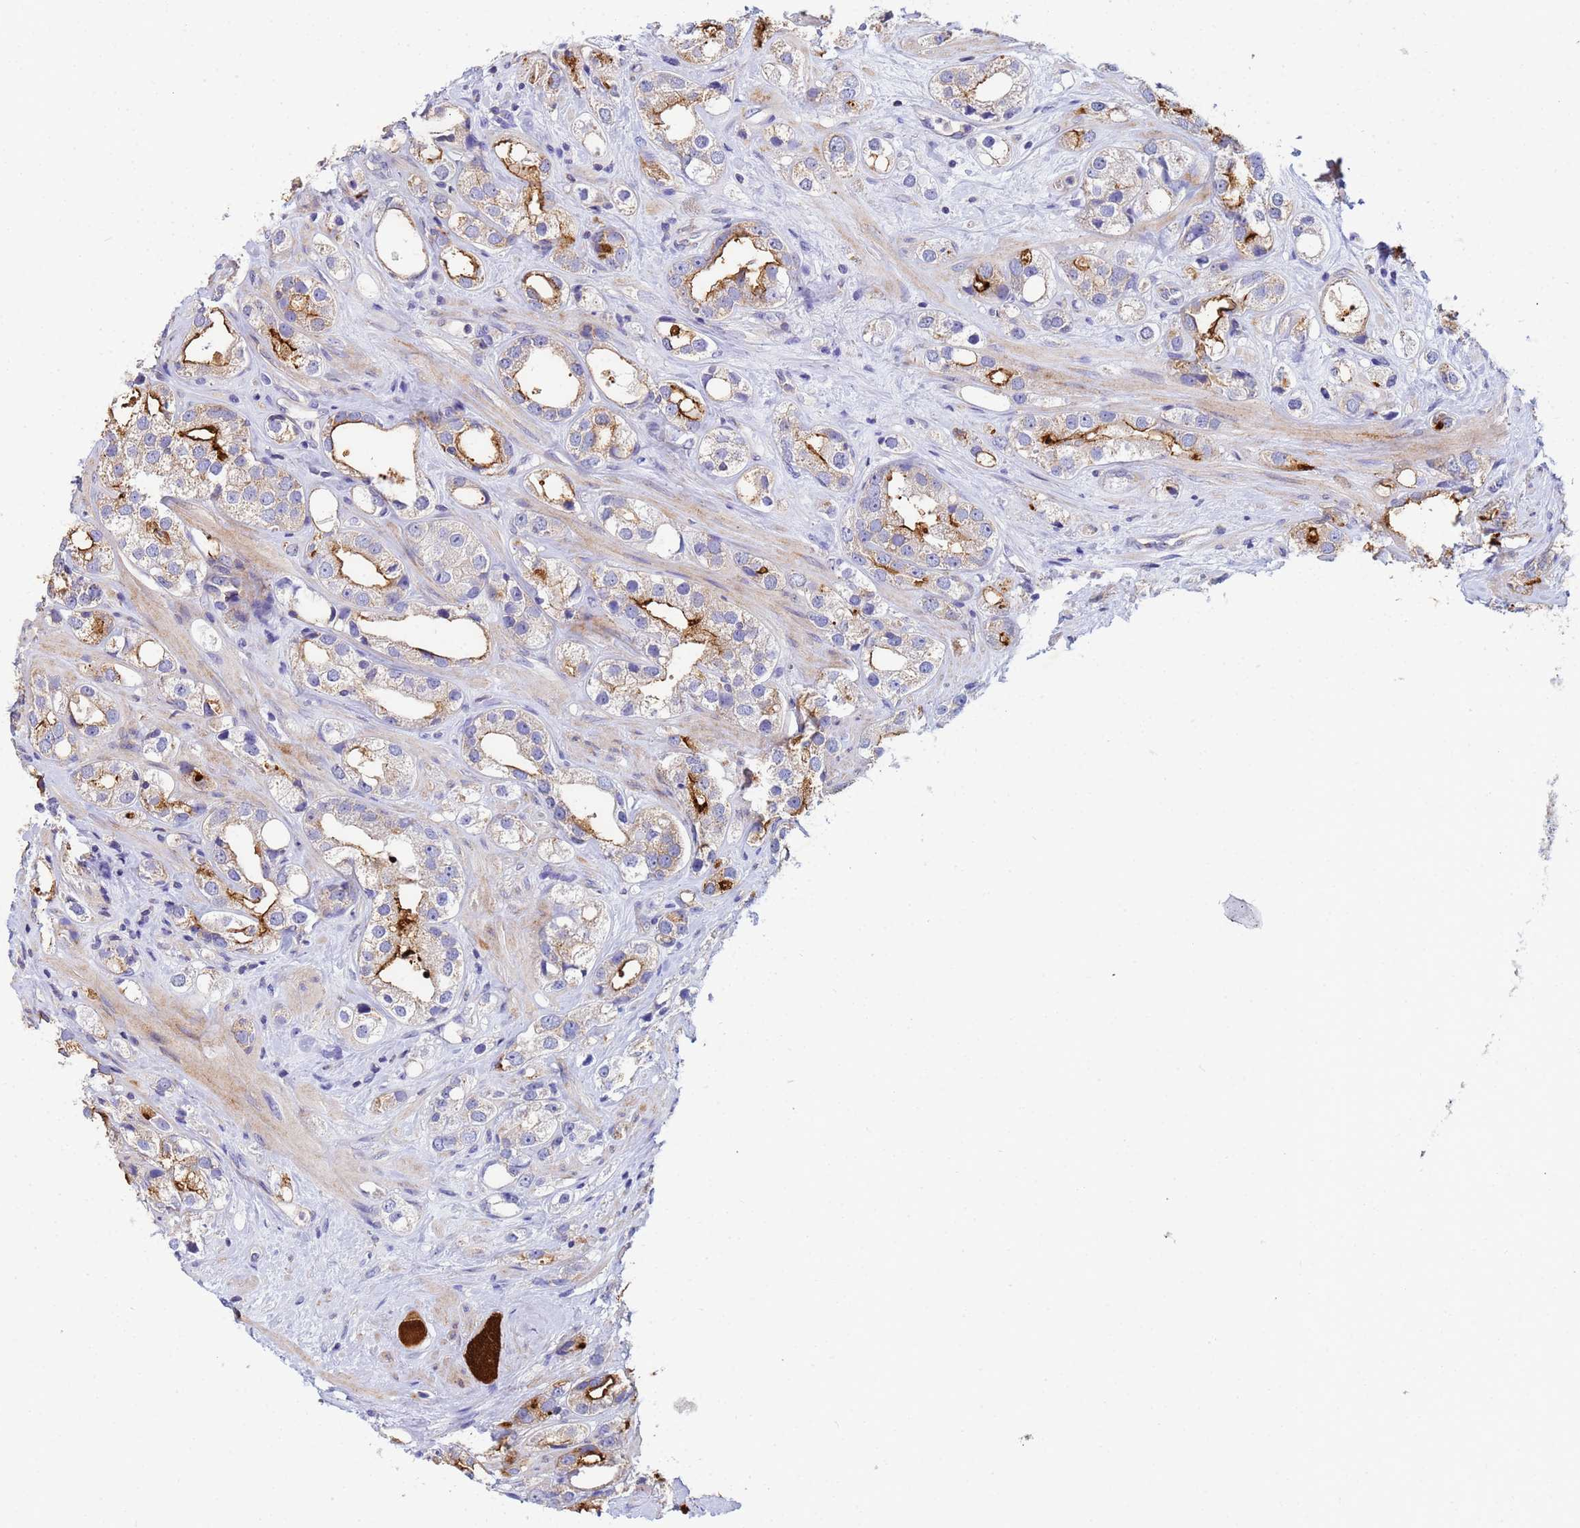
{"staining": {"intensity": "moderate", "quantity": "25%-75%", "location": "cytoplasmic/membranous"}, "tissue": "prostate cancer", "cell_type": "Tumor cells", "image_type": "cancer", "snomed": [{"axis": "morphology", "description": "Adenocarcinoma, NOS"}, {"axis": "topography", "description": "Prostate"}], "caption": "Prostate cancer stained with a brown dye reveals moderate cytoplasmic/membranous positive positivity in approximately 25%-75% of tumor cells.", "gene": "CDC34", "patient": {"sex": "male", "age": 79}}